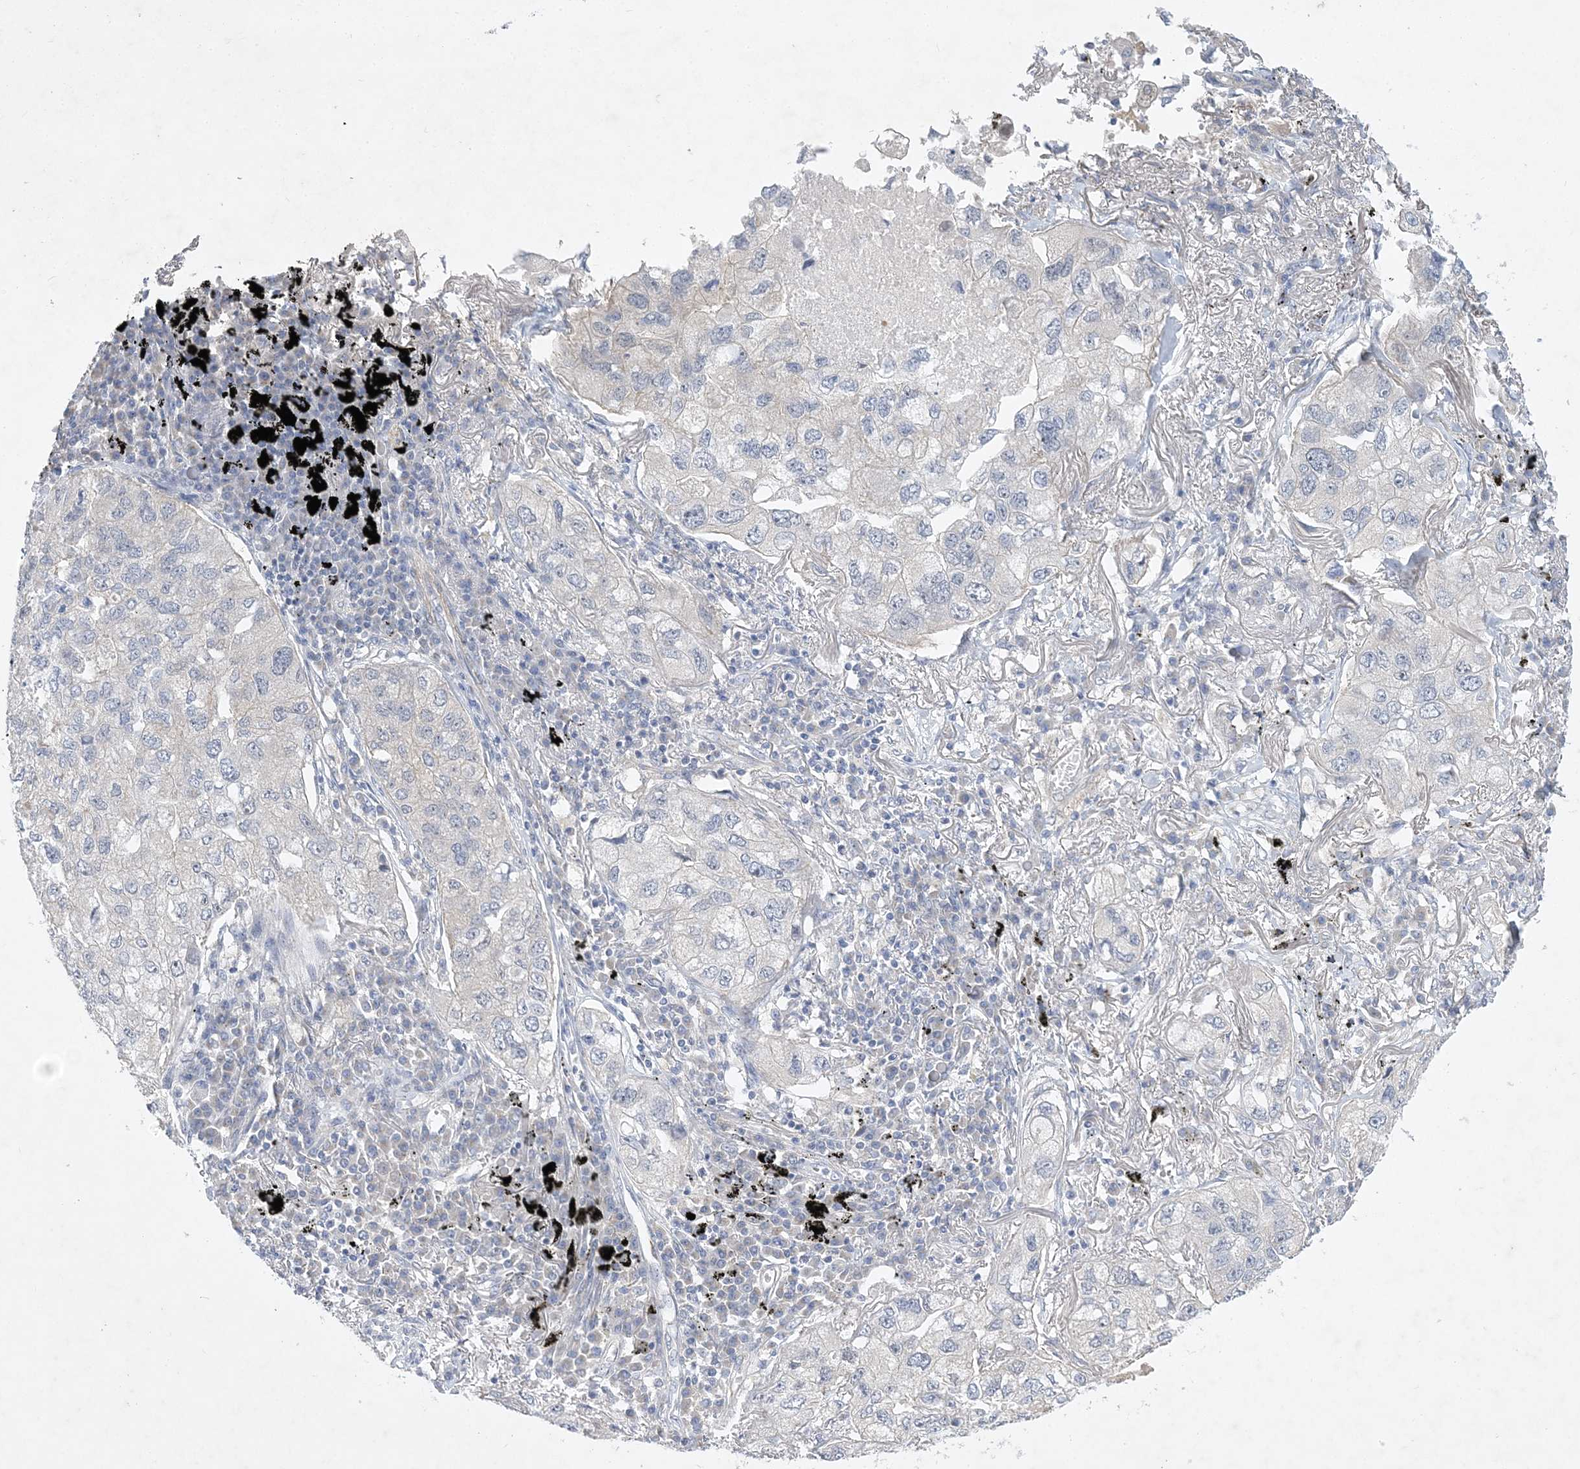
{"staining": {"intensity": "negative", "quantity": "none", "location": "none"}, "tissue": "lung cancer", "cell_type": "Tumor cells", "image_type": "cancer", "snomed": [{"axis": "morphology", "description": "Adenocarcinoma, NOS"}, {"axis": "topography", "description": "Lung"}], "caption": "There is no significant staining in tumor cells of lung cancer (adenocarcinoma). Brightfield microscopy of immunohistochemistry stained with DAB (3,3'-diaminobenzidine) (brown) and hematoxylin (blue), captured at high magnification.", "gene": "ANKRD35", "patient": {"sex": "male", "age": 65}}